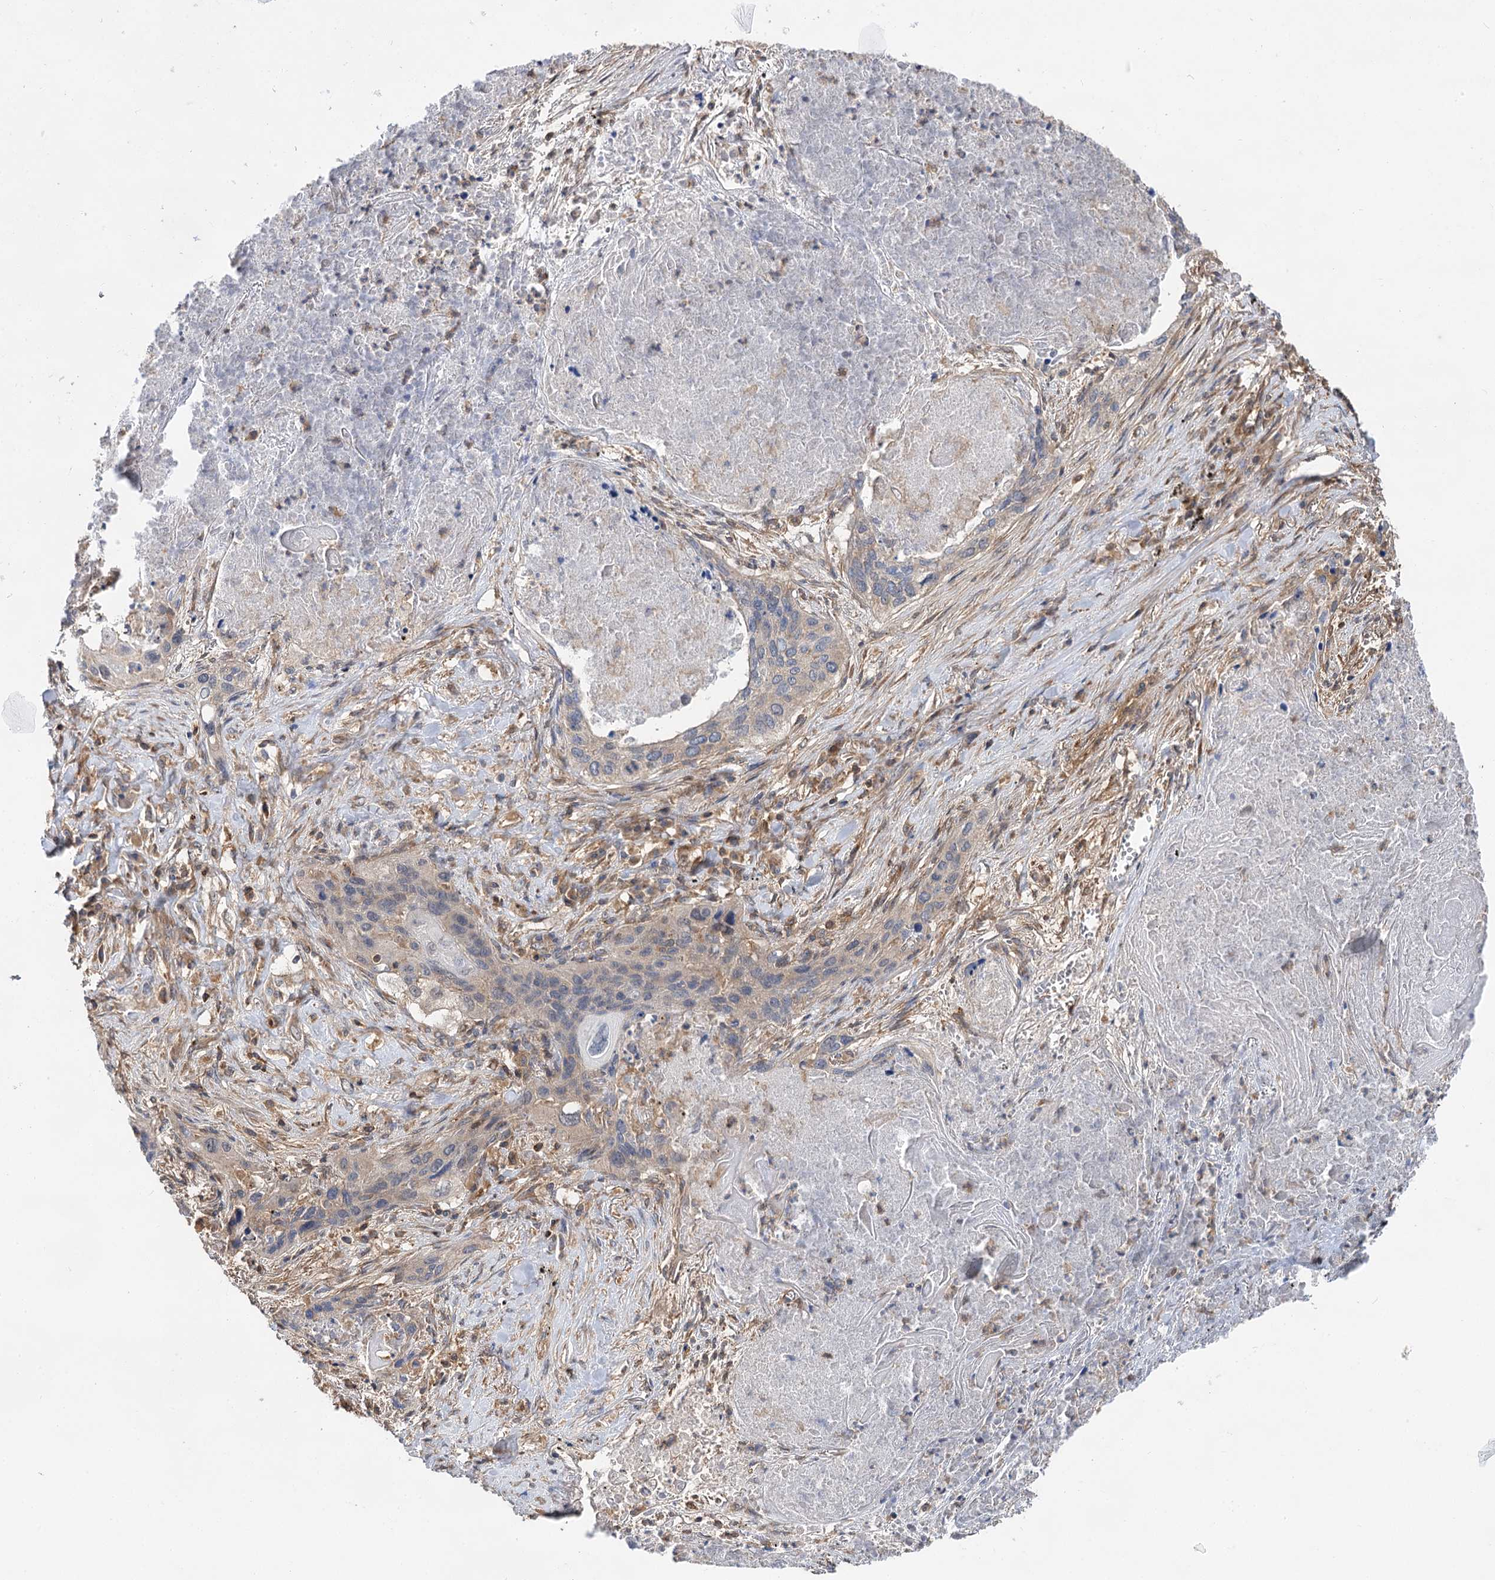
{"staining": {"intensity": "negative", "quantity": "none", "location": "none"}, "tissue": "lung cancer", "cell_type": "Tumor cells", "image_type": "cancer", "snomed": [{"axis": "morphology", "description": "Squamous cell carcinoma, NOS"}, {"axis": "topography", "description": "Lung"}], "caption": "DAB immunohistochemical staining of human lung cancer shows no significant expression in tumor cells.", "gene": "PACS1", "patient": {"sex": "female", "age": 63}}